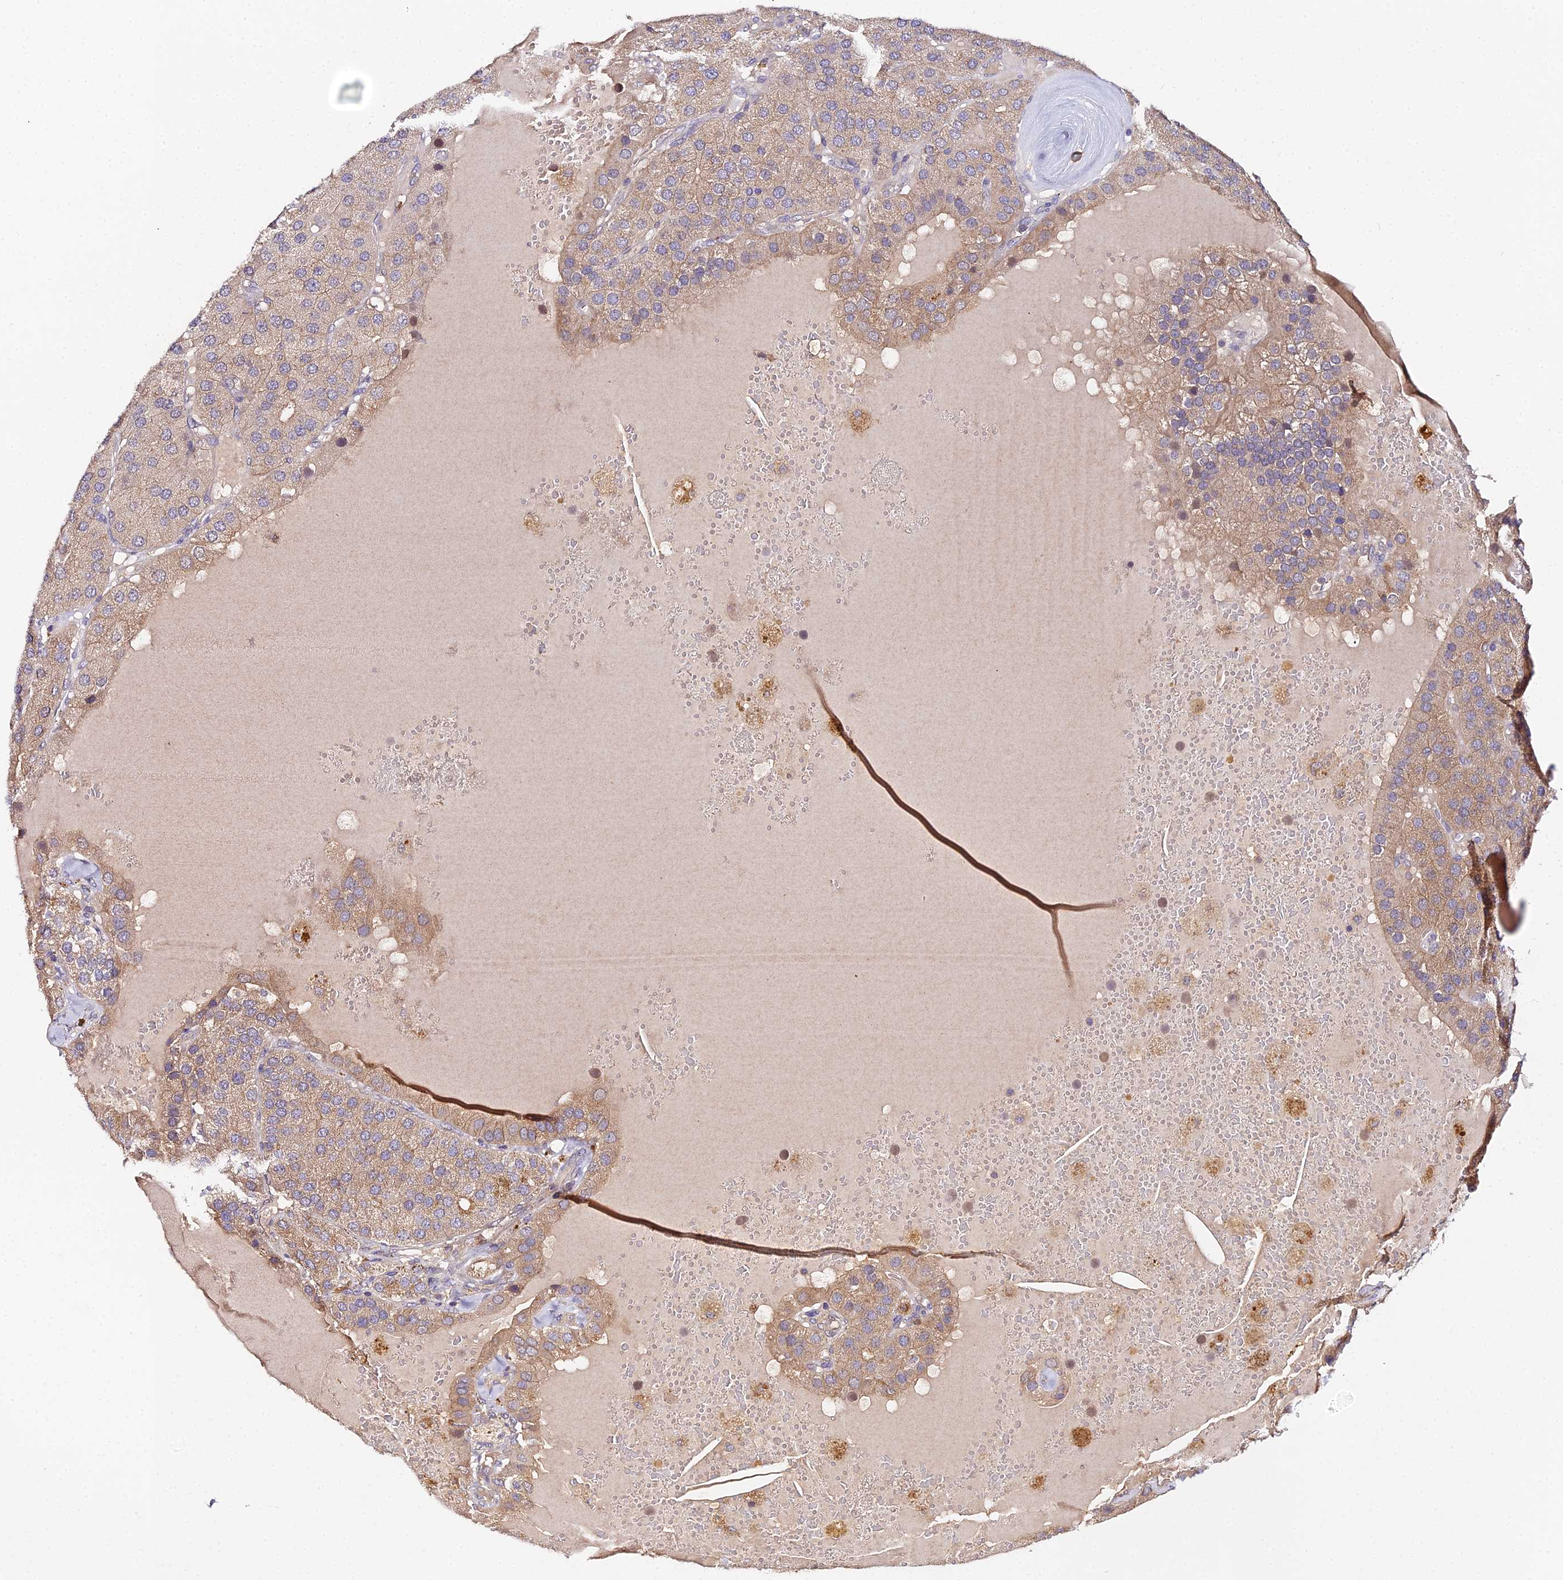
{"staining": {"intensity": "moderate", "quantity": ">75%", "location": "cytoplasmic/membranous"}, "tissue": "parathyroid gland", "cell_type": "Glandular cells", "image_type": "normal", "snomed": [{"axis": "morphology", "description": "Normal tissue, NOS"}, {"axis": "morphology", "description": "Adenoma, NOS"}, {"axis": "topography", "description": "Parathyroid gland"}], "caption": "Immunohistochemical staining of benign parathyroid gland shows moderate cytoplasmic/membranous protein staining in about >75% of glandular cells.", "gene": "TRIM26", "patient": {"sex": "female", "age": 86}}